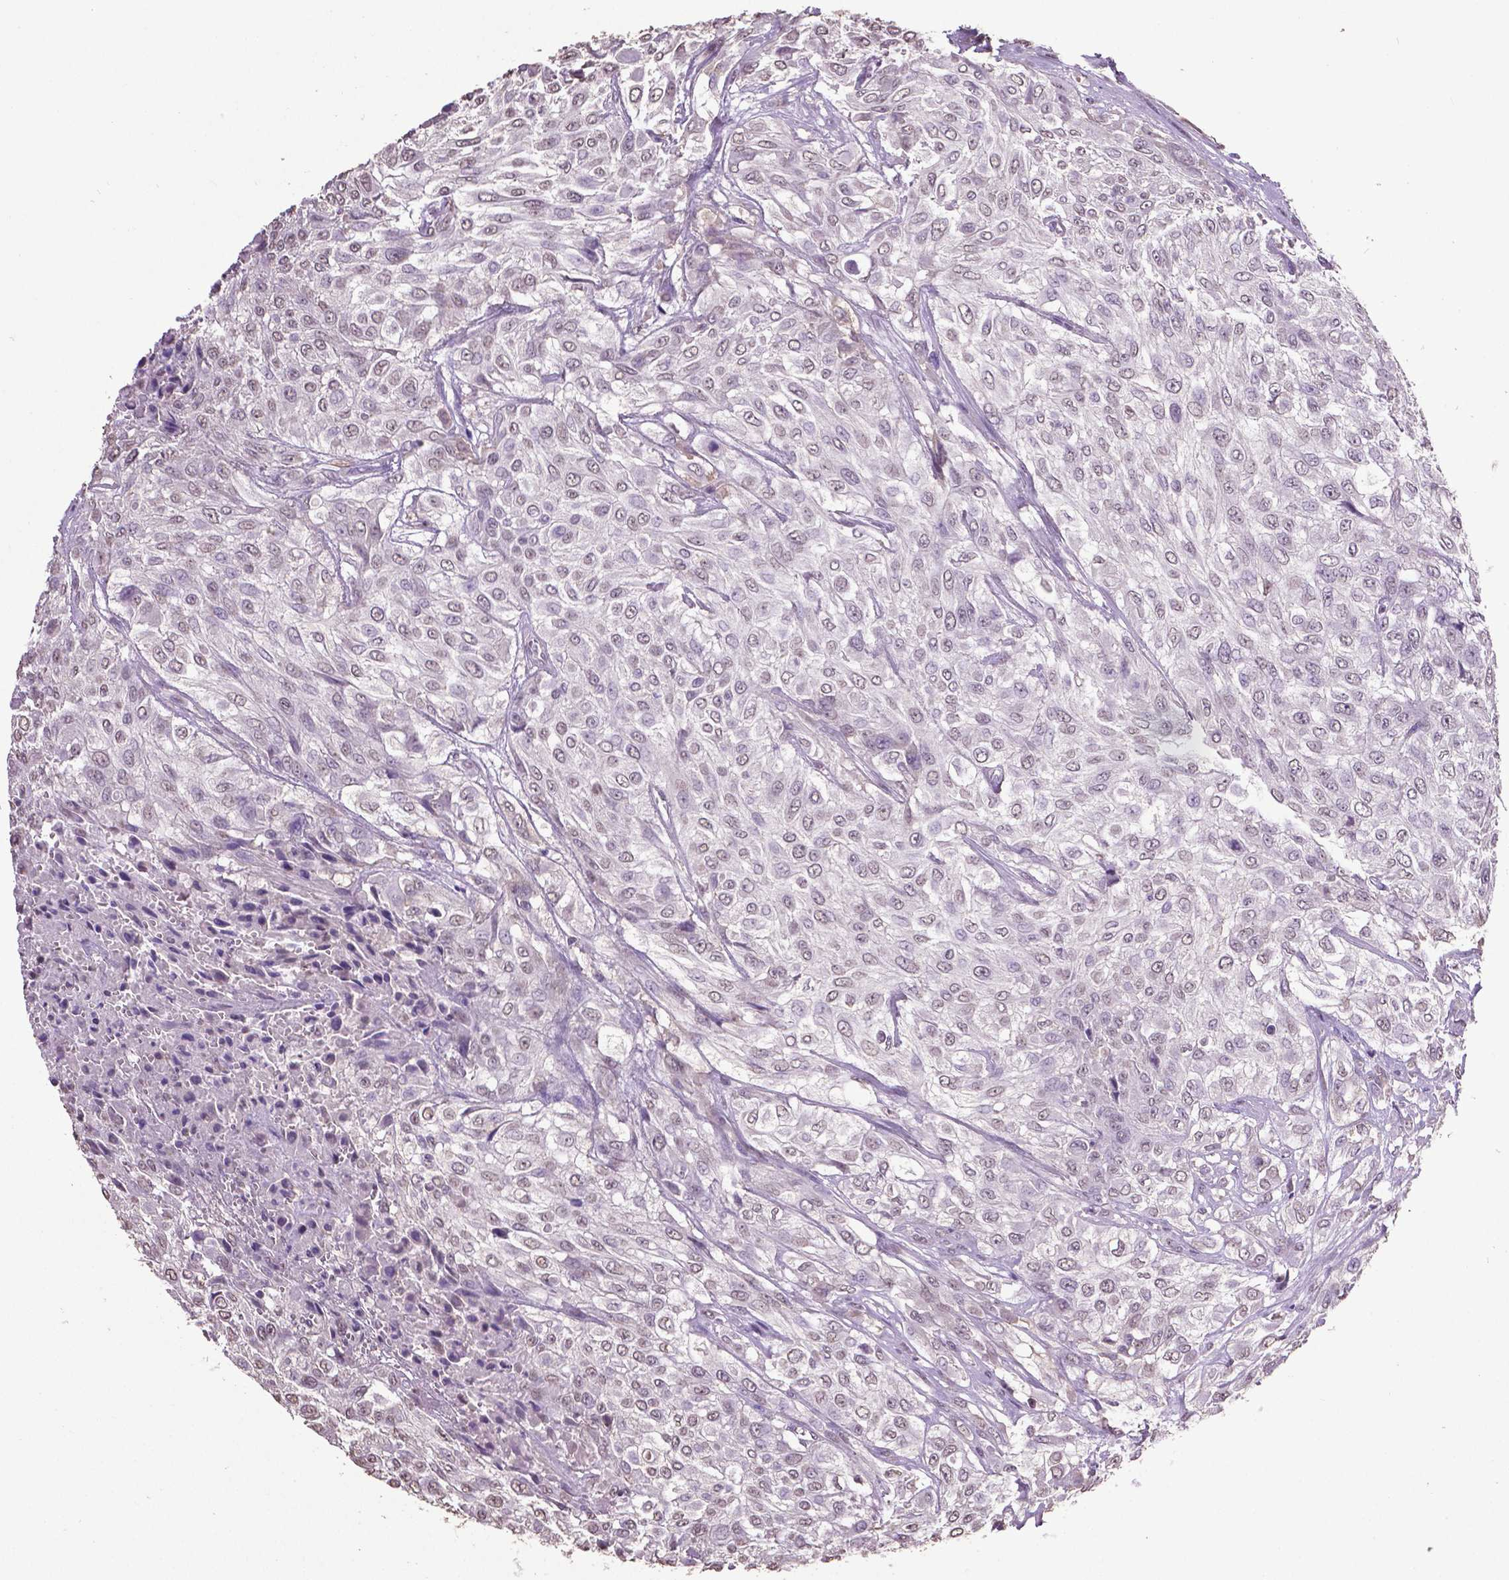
{"staining": {"intensity": "negative", "quantity": "none", "location": "none"}, "tissue": "urothelial cancer", "cell_type": "Tumor cells", "image_type": "cancer", "snomed": [{"axis": "morphology", "description": "Urothelial carcinoma, High grade"}, {"axis": "topography", "description": "Urinary bladder"}], "caption": "Protein analysis of urothelial cancer exhibits no significant expression in tumor cells.", "gene": "RUNX3", "patient": {"sex": "male", "age": 57}}